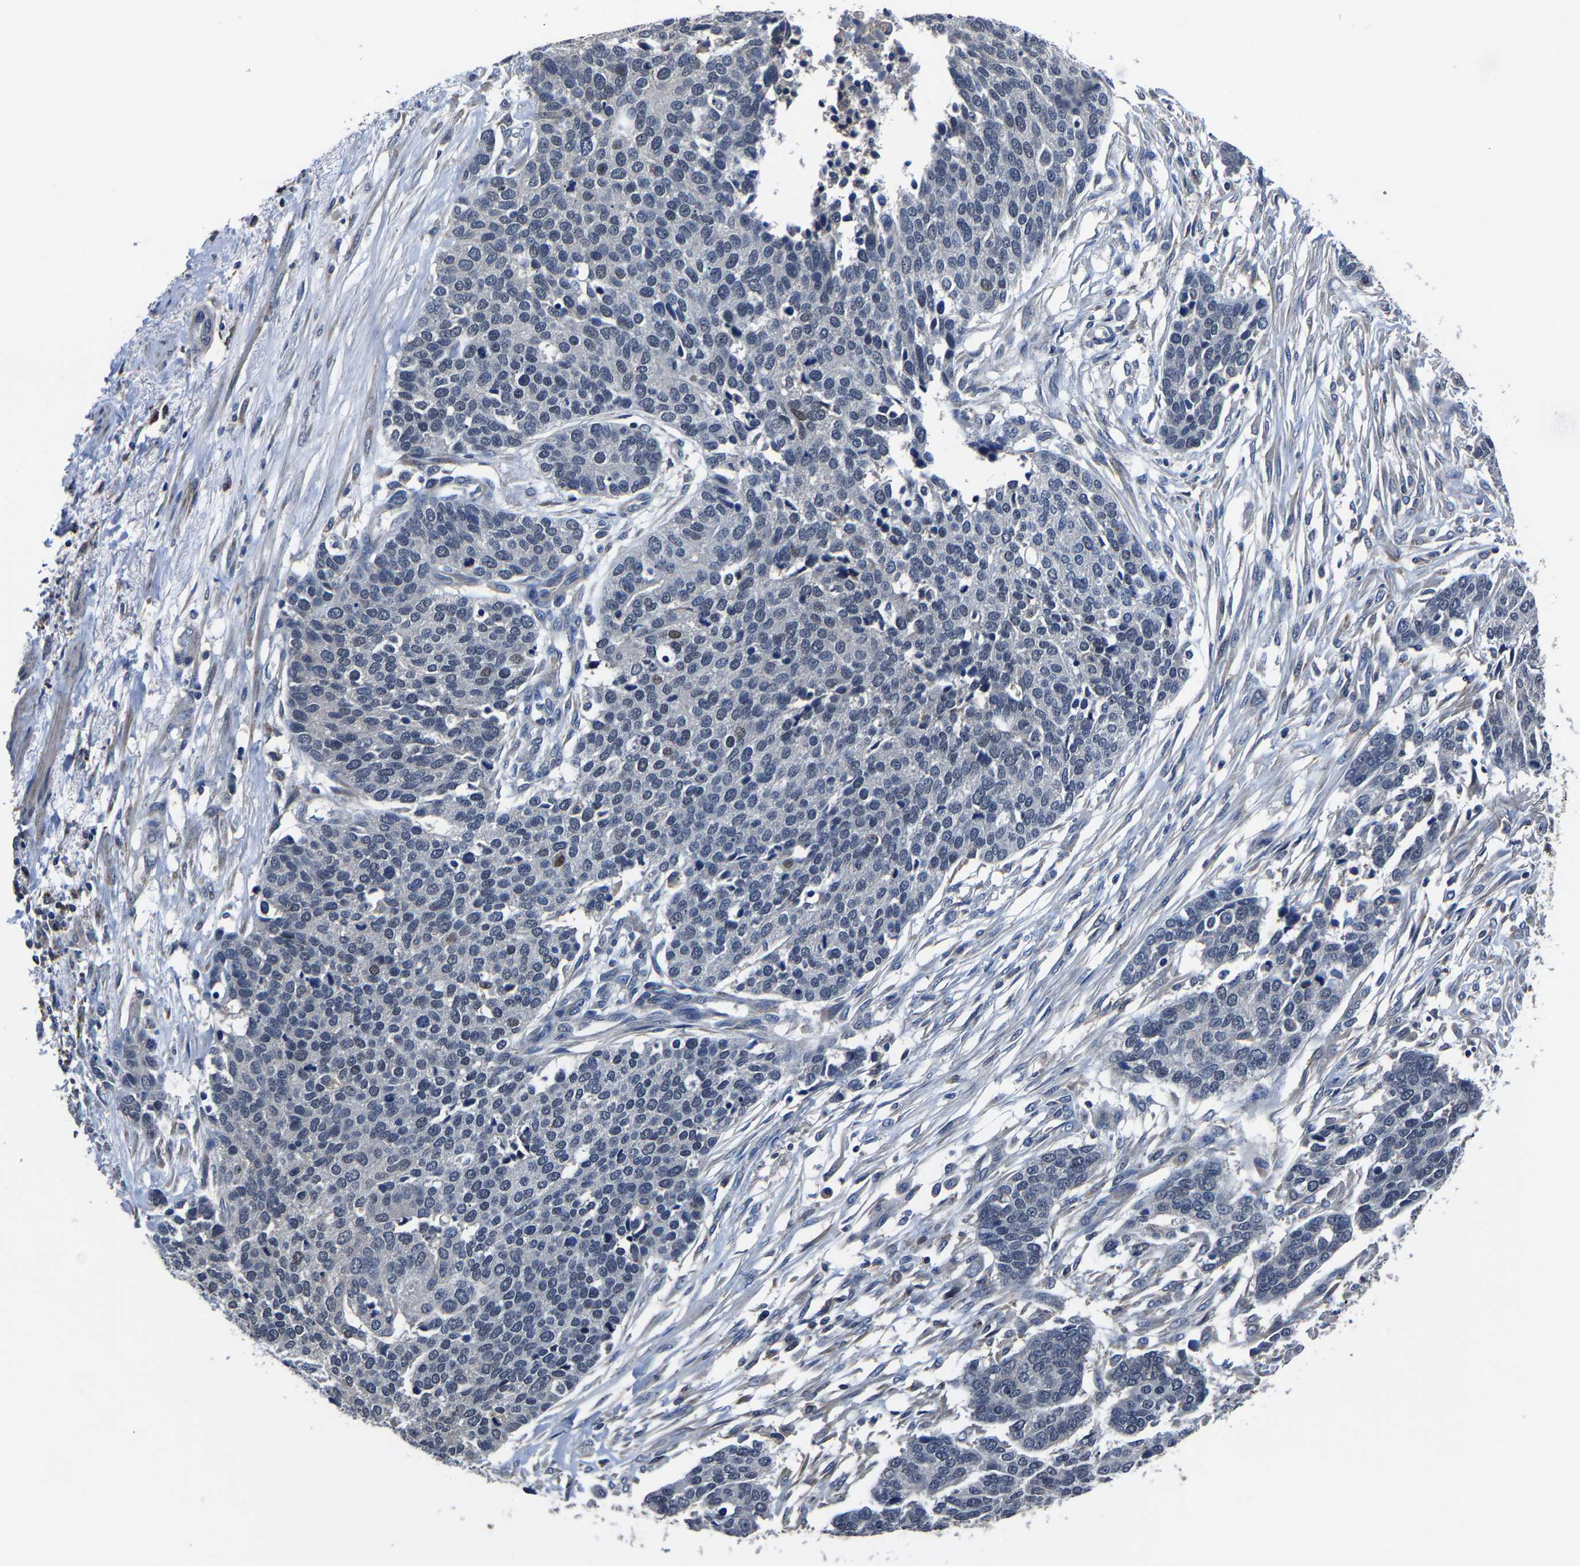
{"staining": {"intensity": "negative", "quantity": "none", "location": "none"}, "tissue": "ovarian cancer", "cell_type": "Tumor cells", "image_type": "cancer", "snomed": [{"axis": "morphology", "description": "Cystadenocarcinoma, serous, NOS"}, {"axis": "topography", "description": "Ovary"}], "caption": "Immunohistochemical staining of human ovarian cancer shows no significant positivity in tumor cells.", "gene": "STRBP", "patient": {"sex": "female", "age": 44}}